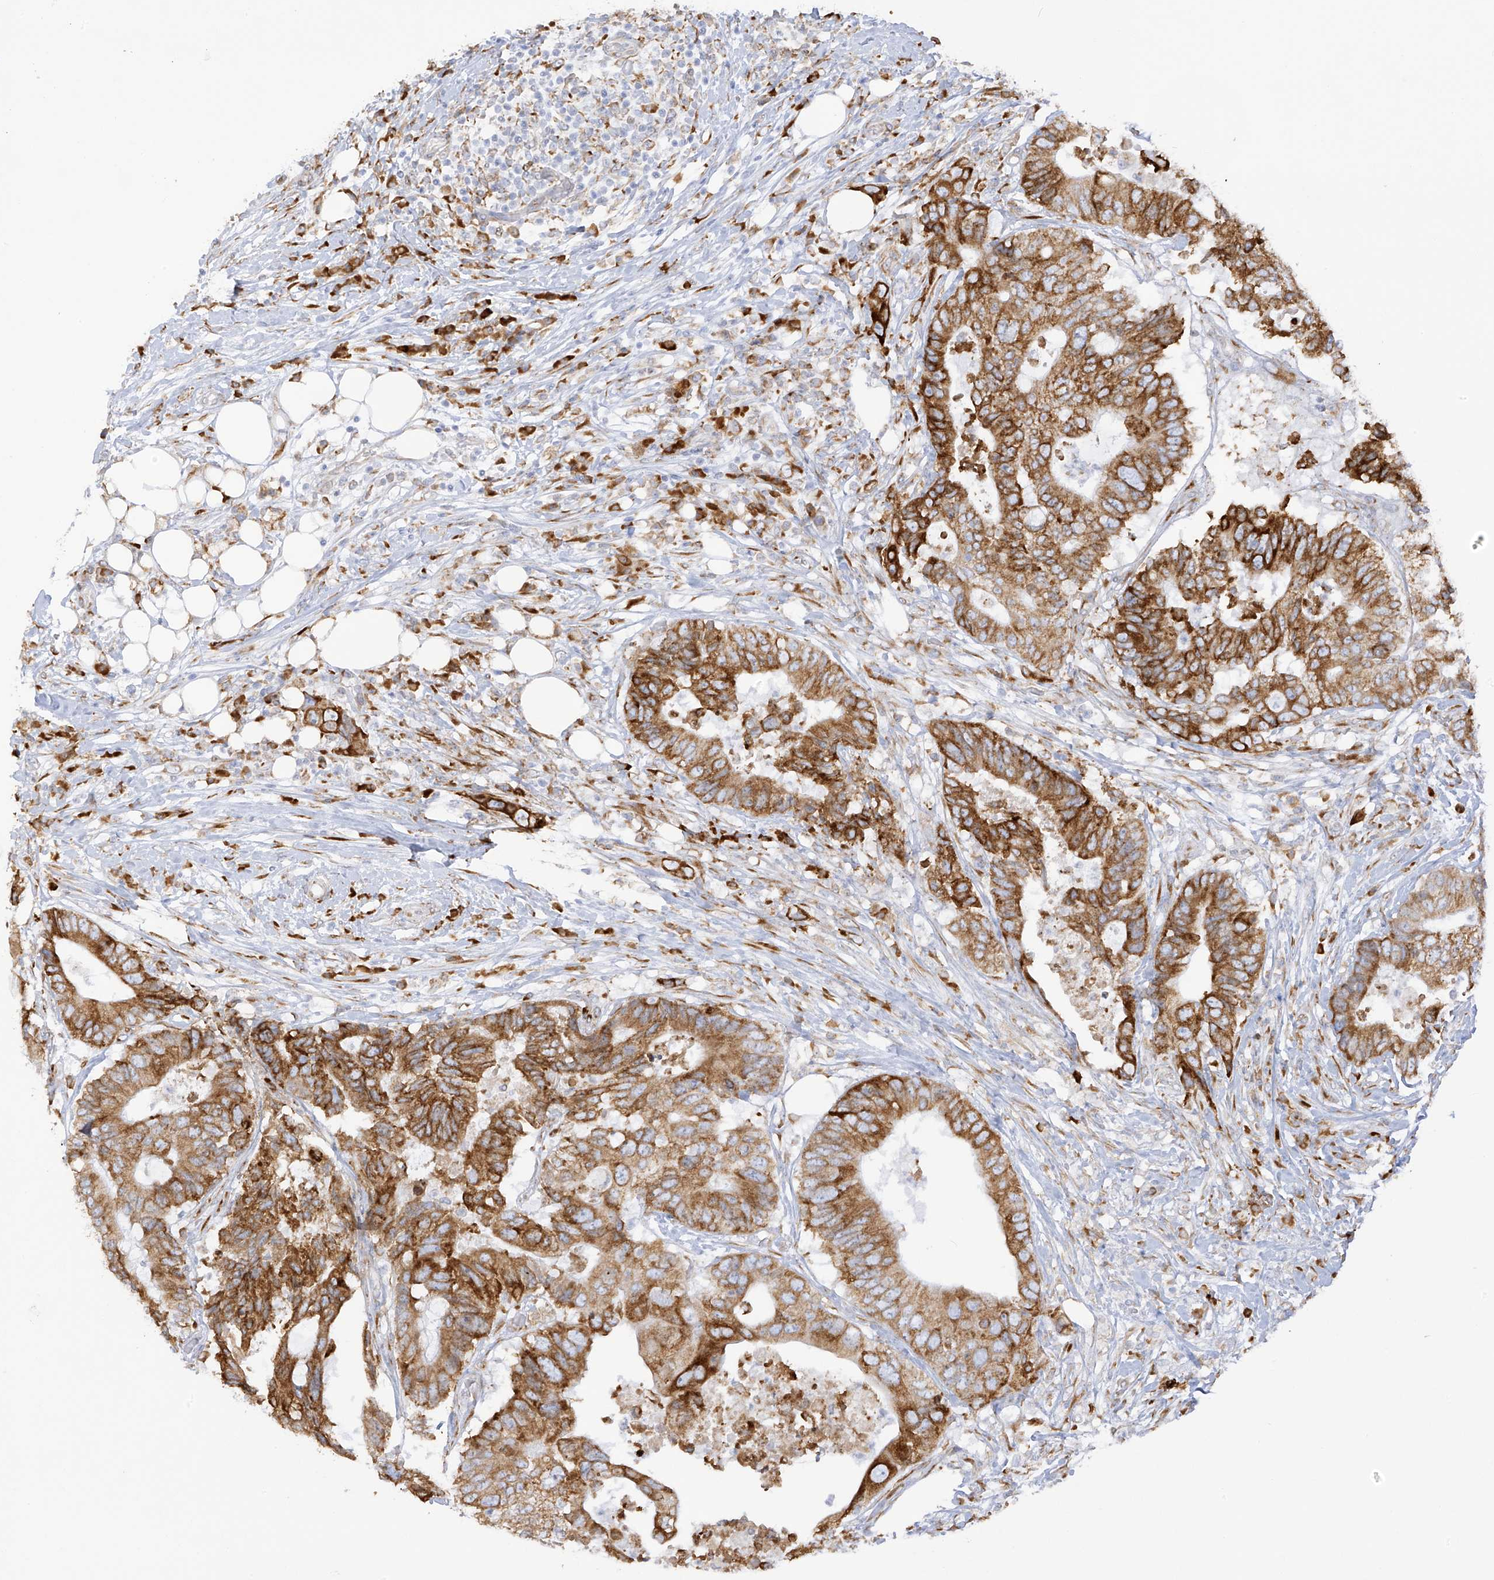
{"staining": {"intensity": "moderate", "quantity": ">75%", "location": "cytoplasmic/membranous"}, "tissue": "colorectal cancer", "cell_type": "Tumor cells", "image_type": "cancer", "snomed": [{"axis": "morphology", "description": "Adenocarcinoma, NOS"}, {"axis": "topography", "description": "Colon"}], "caption": "Colorectal adenocarcinoma stained with DAB (3,3'-diaminobenzidine) IHC reveals medium levels of moderate cytoplasmic/membranous positivity in about >75% of tumor cells. The staining was performed using DAB (3,3'-diaminobenzidine) to visualize the protein expression in brown, while the nuclei were stained in blue with hematoxylin (Magnification: 20x).", "gene": "LRRC59", "patient": {"sex": "male", "age": 71}}